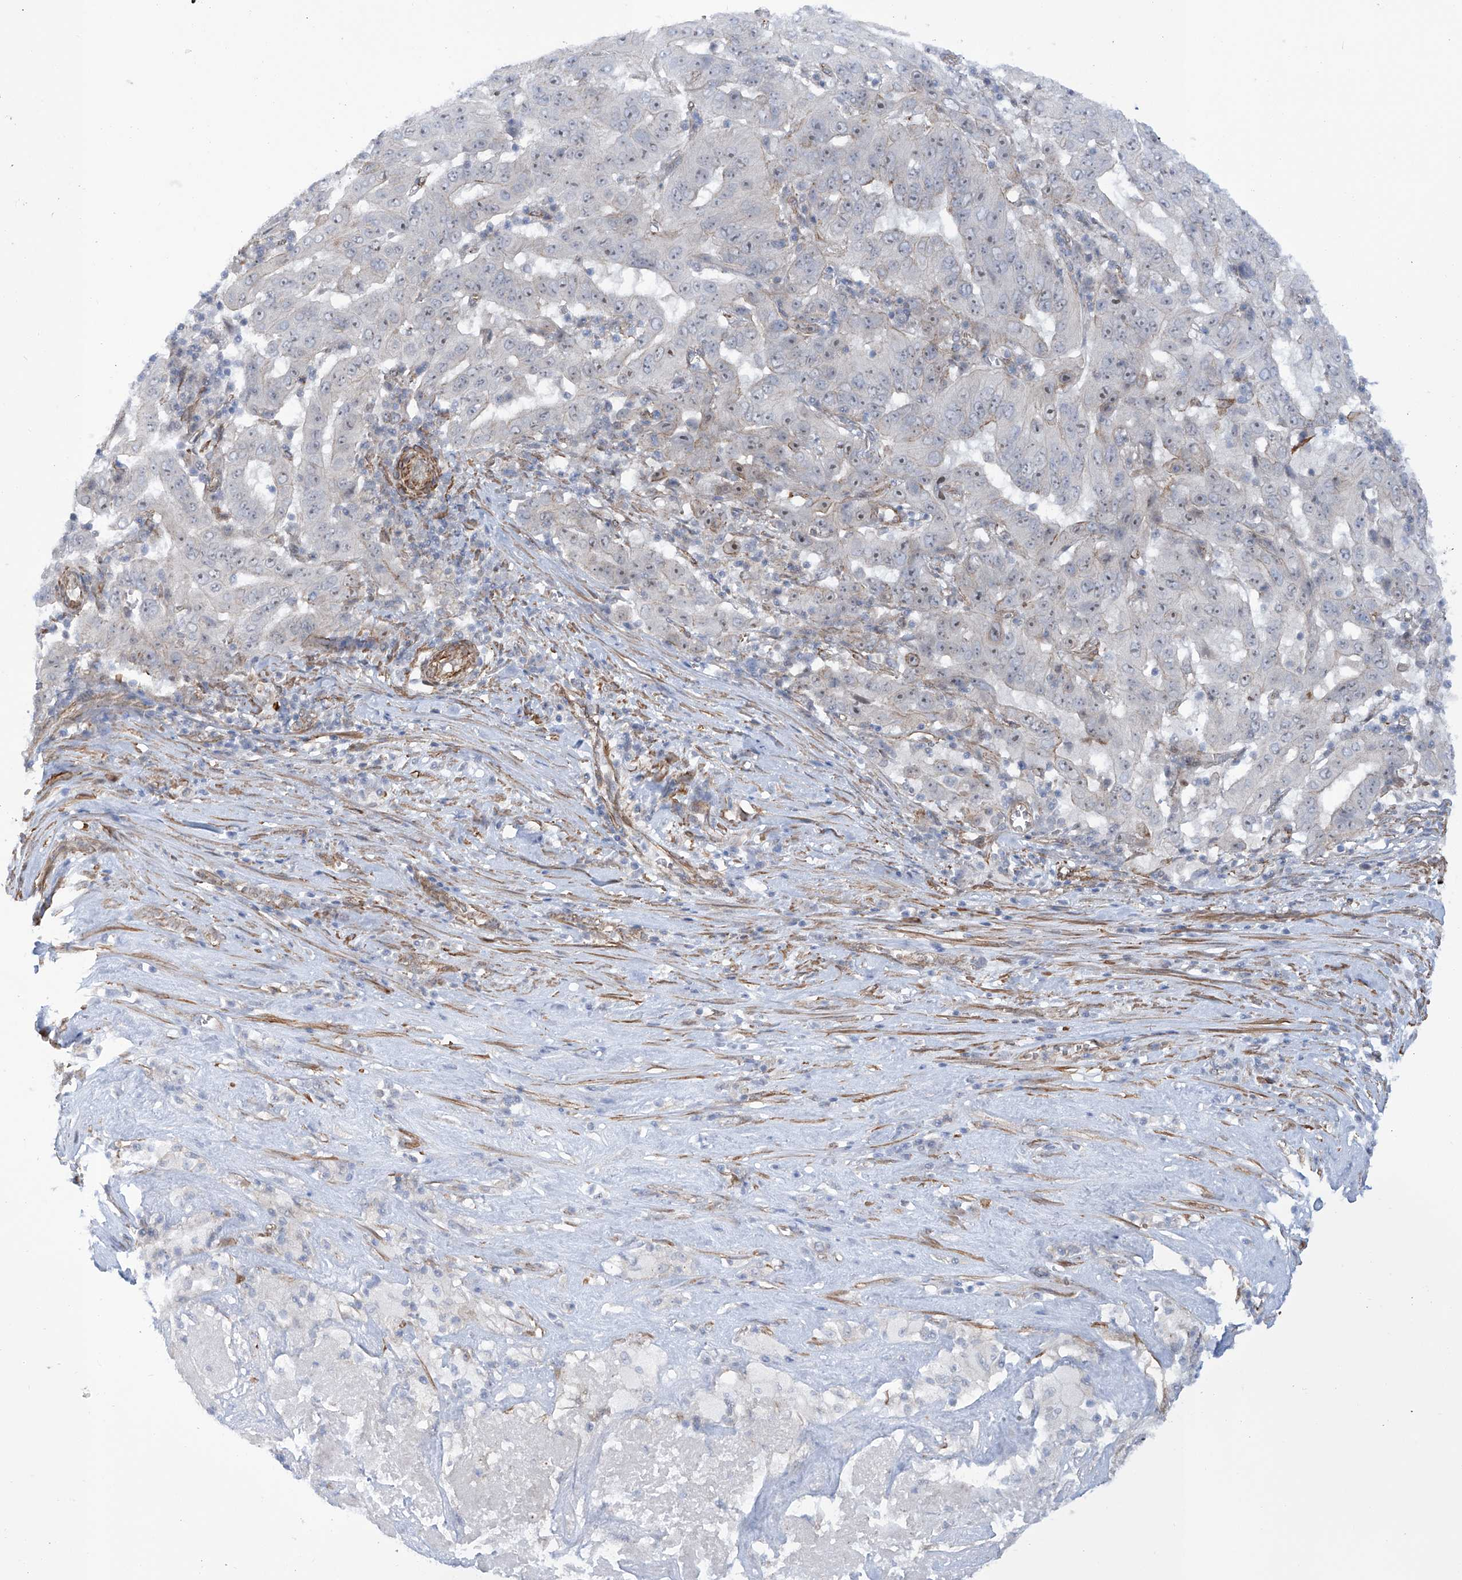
{"staining": {"intensity": "negative", "quantity": "none", "location": "none"}, "tissue": "pancreatic cancer", "cell_type": "Tumor cells", "image_type": "cancer", "snomed": [{"axis": "morphology", "description": "Adenocarcinoma, NOS"}, {"axis": "topography", "description": "Pancreas"}], "caption": "Protein analysis of pancreatic cancer shows no significant expression in tumor cells.", "gene": "ZNF490", "patient": {"sex": "male", "age": 63}}